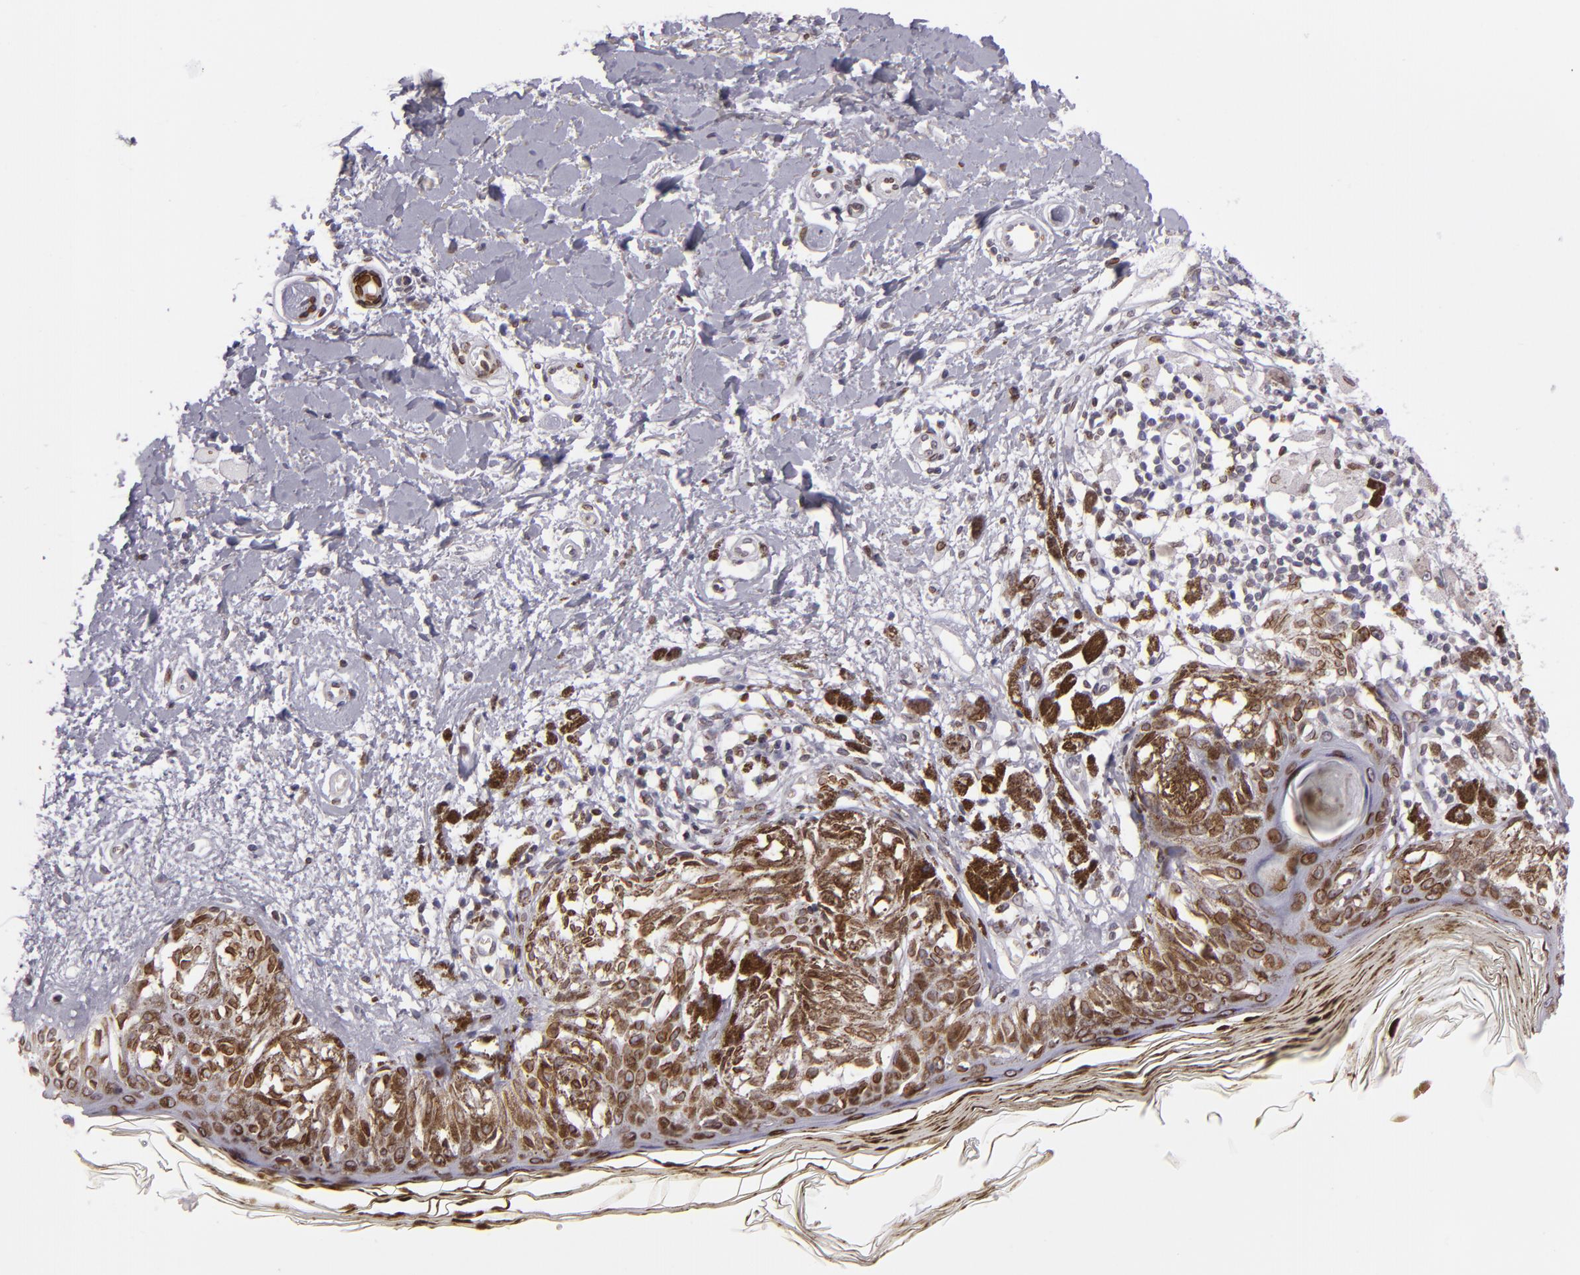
{"staining": {"intensity": "strong", "quantity": ">75%", "location": "nuclear"}, "tissue": "melanoma", "cell_type": "Tumor cells", "image_type": "cancer", "snomed": [{"axis": "morphology", "description": "Malignant melanoma, NOS"}, {"axis": "topography", "description": "Skin"}], "caption": "DAB (3,3'-diaminobenzidine) immunohistochemical staining of human melanoma displays strong nuclear protein expression in approximately >75% of tumor cells.", "gene": "EMD", "patient": {"sex": "male", "age": 88}}